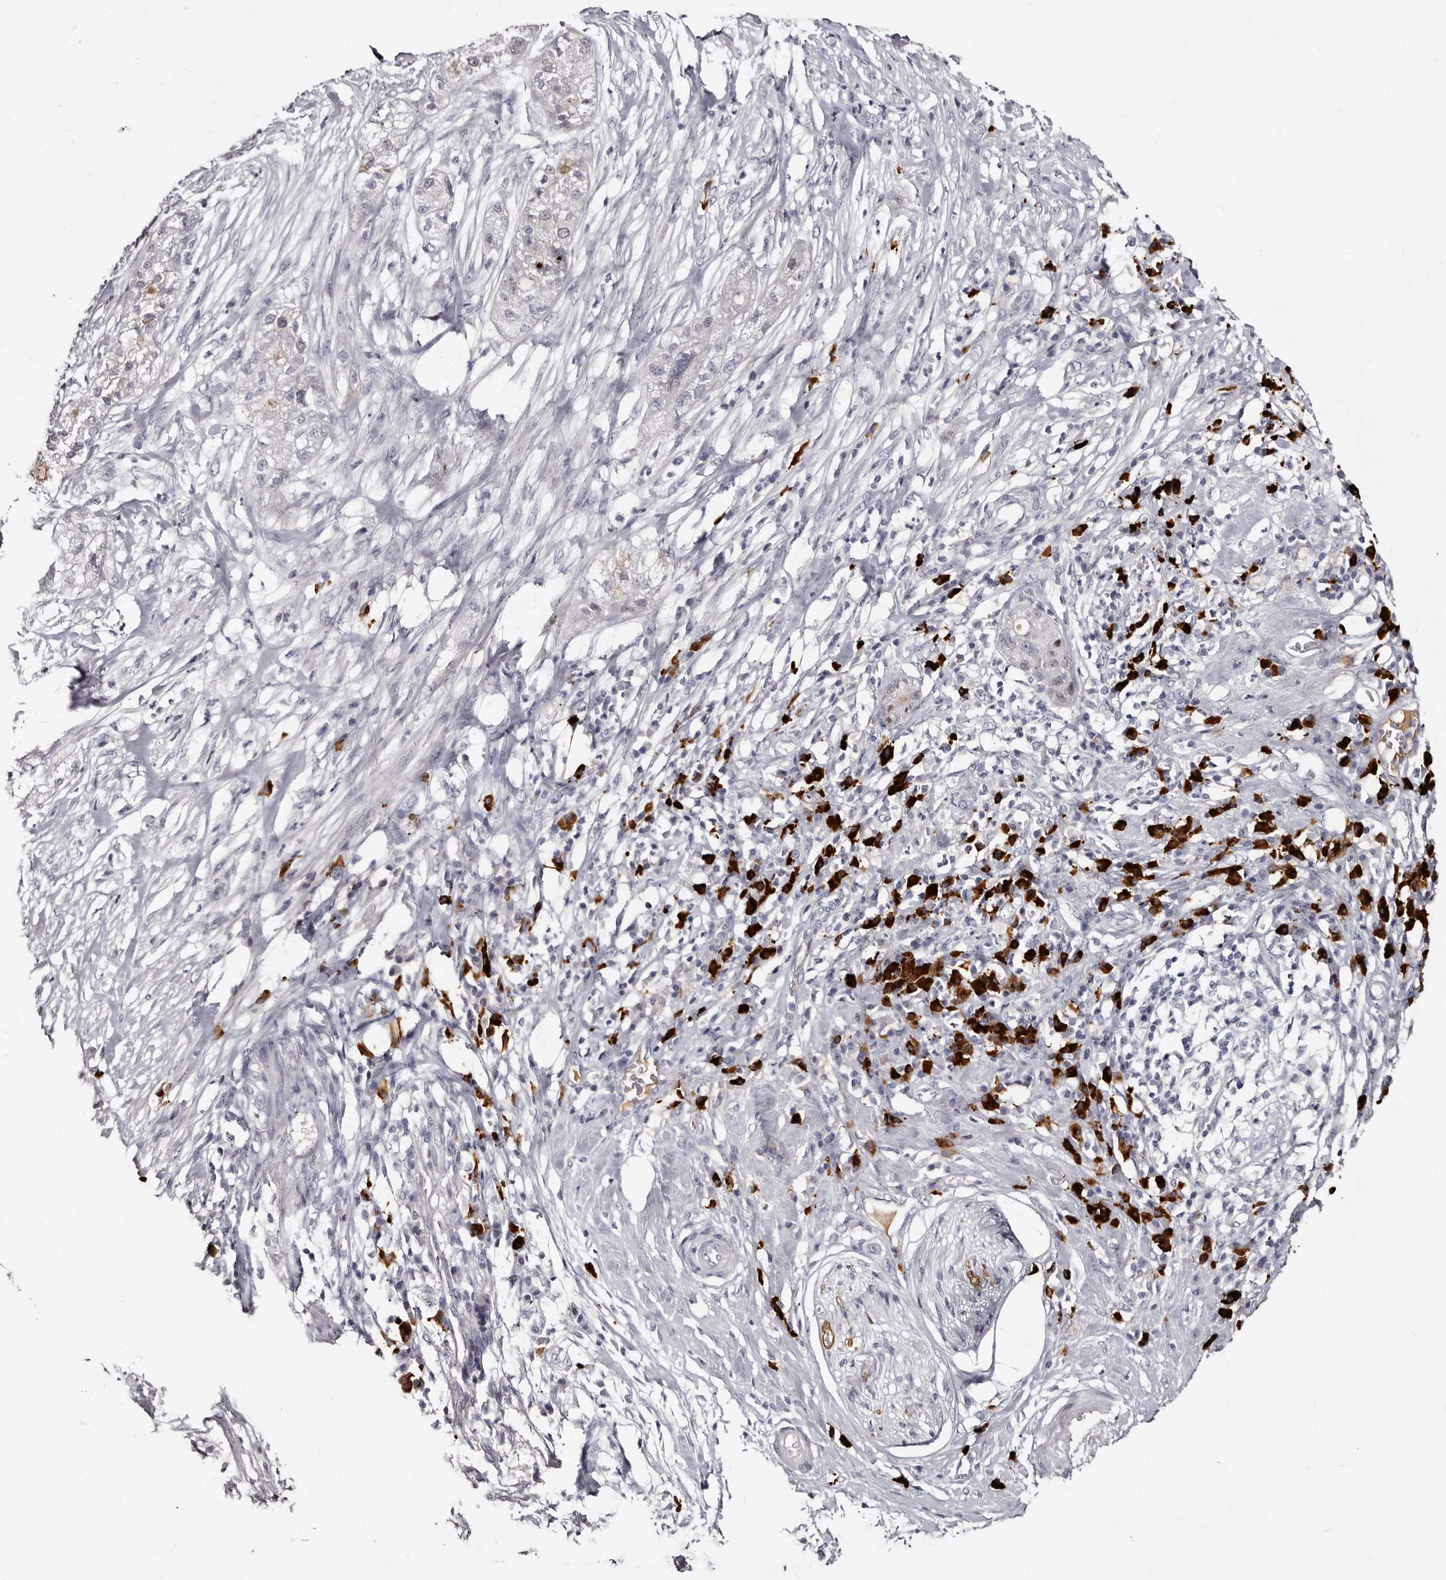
{"staining": {"intensity": "negative", "quantity": "none", "location": "none"}, "tissue": "pancreatic cancer", "cell_type": "Tumor cells", "image_type": "cancer", "snomed": [{"axis": "morphology", "description": "Adenocarcinoma, NOS"}, {"axis": "topography", "description": "Pancreas"}], "caption": "The photomicrograph shows no significant expression in tumor cells of adenocarcinoma (pancreatic).", "gene": "TBC1D22B", "patient": {"sex": "female", "age": 78}}